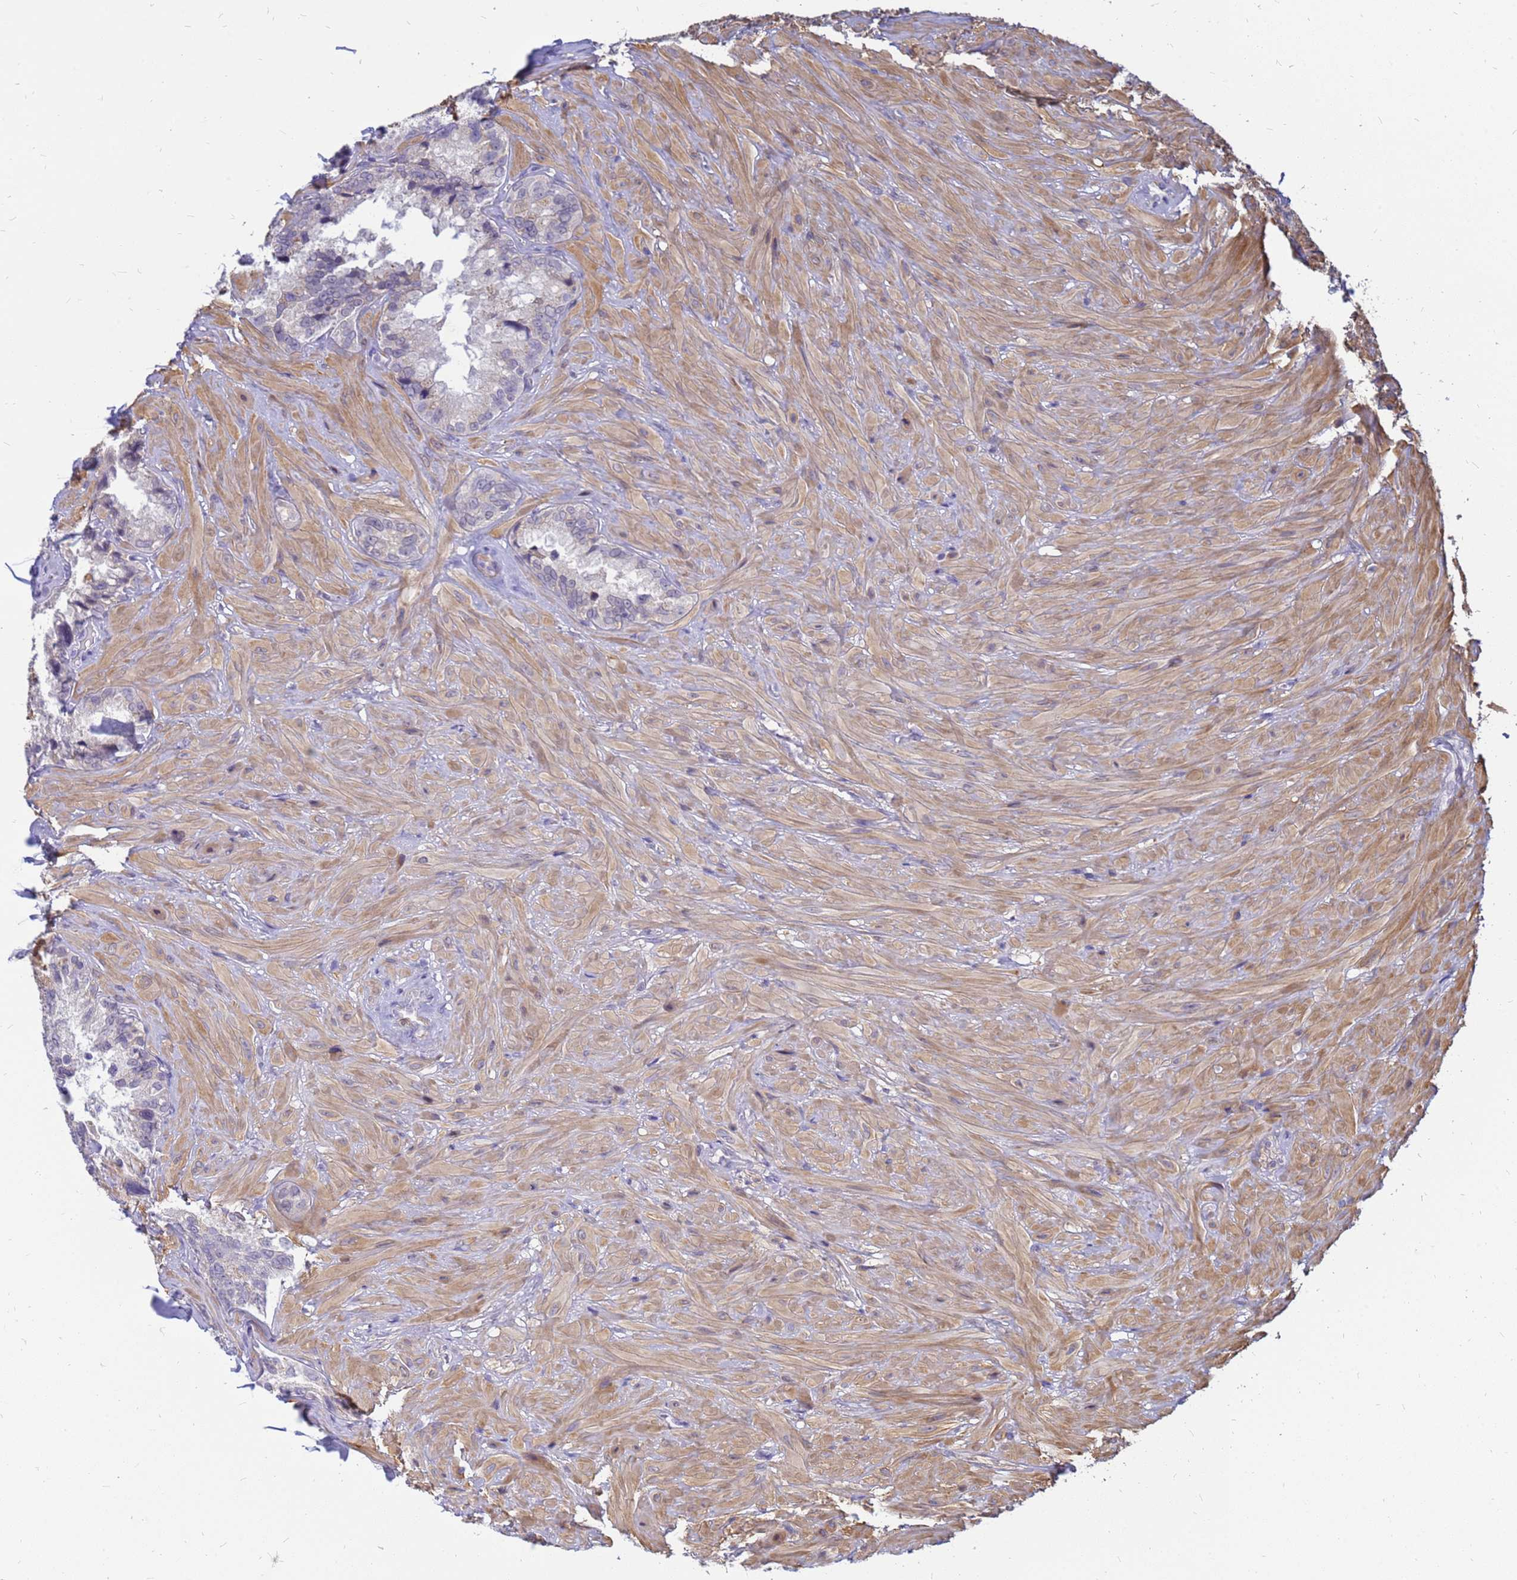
{"staining": {"intensity": "weak", "quantity": "<25%", "location": "cytoplasmic/membranous"}, "tissue": "seminal vesicle", "cell_type": "Glandular cells", "image_type": "normal", "snomed": [{"axis": "morphology", "description": "Normal tissue, NOS"}, {"axis": "topography", "description": "Seminal veicle"}, {"axis": "topography", "description": "Peripheral nerve tissue"}], "caption": "An IHC histopathology image of unremarkable seminal vesicle is shown. There is no staining in glandular cells of seminal vesicle.", "gene": "SRGAP3", "patient": {"sex": "male", "age": 67}}